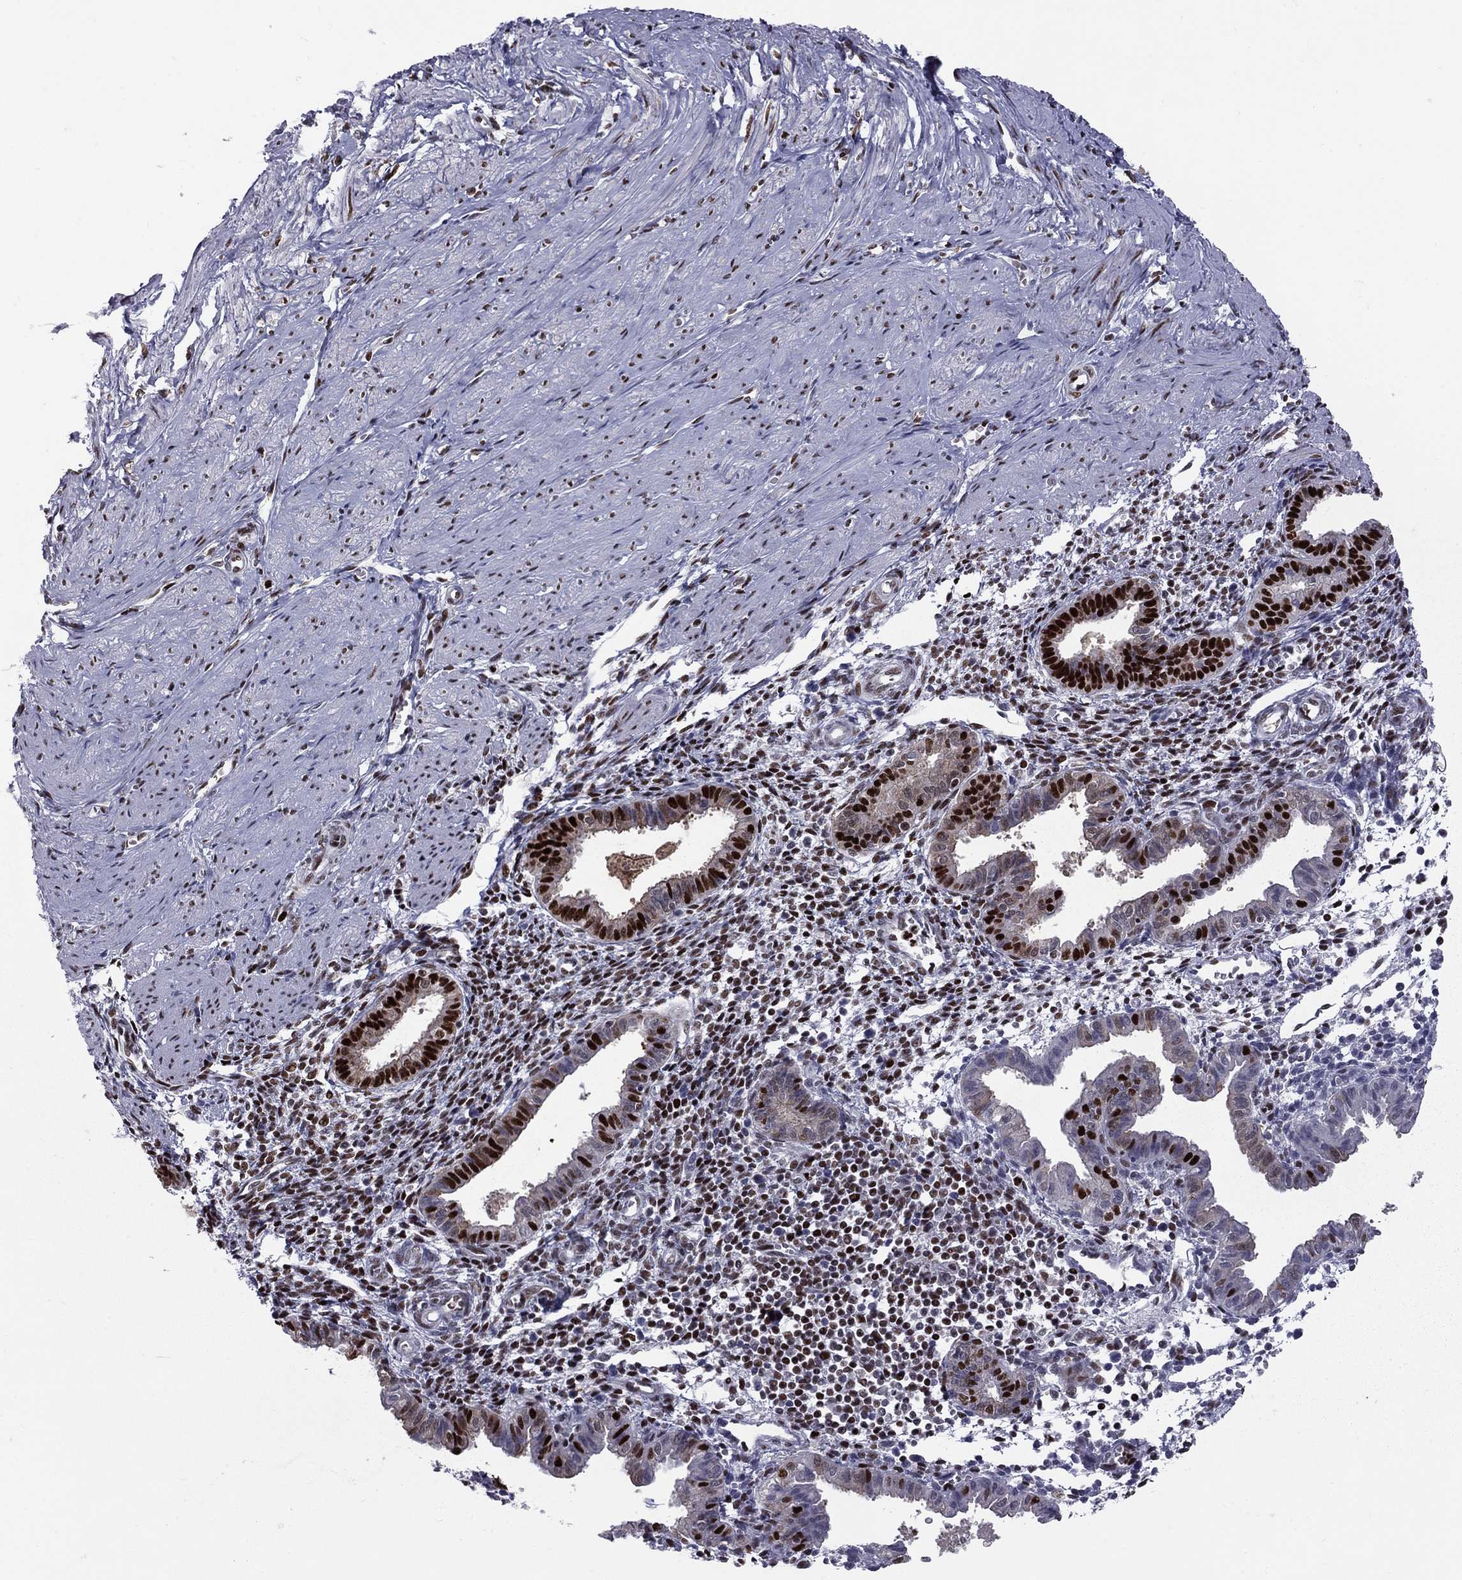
{"staining": {"intensity": "negative", "quantity": "none", "location": "none"}, "tissue": "endometrium", "cell_type": "Cells in endometrial stroma", "image_type": "normal", "snomed": [{"axis": "morphology", "description": "Normal tissue, NOS"}, {"axis": "topography", "description": "Endometrium"}], "caption": "An immunohistochemistry (IHC) photomicrograph of benign endometrium is shown. There is no staining in cells in endometrial stroma of endometrium. (DAB immunohistochemistry (IHC) visualized using brightfield microscopy, high magnification).", "gene": "PCGF3", "patient": {"sex": "female", "age": 37}}